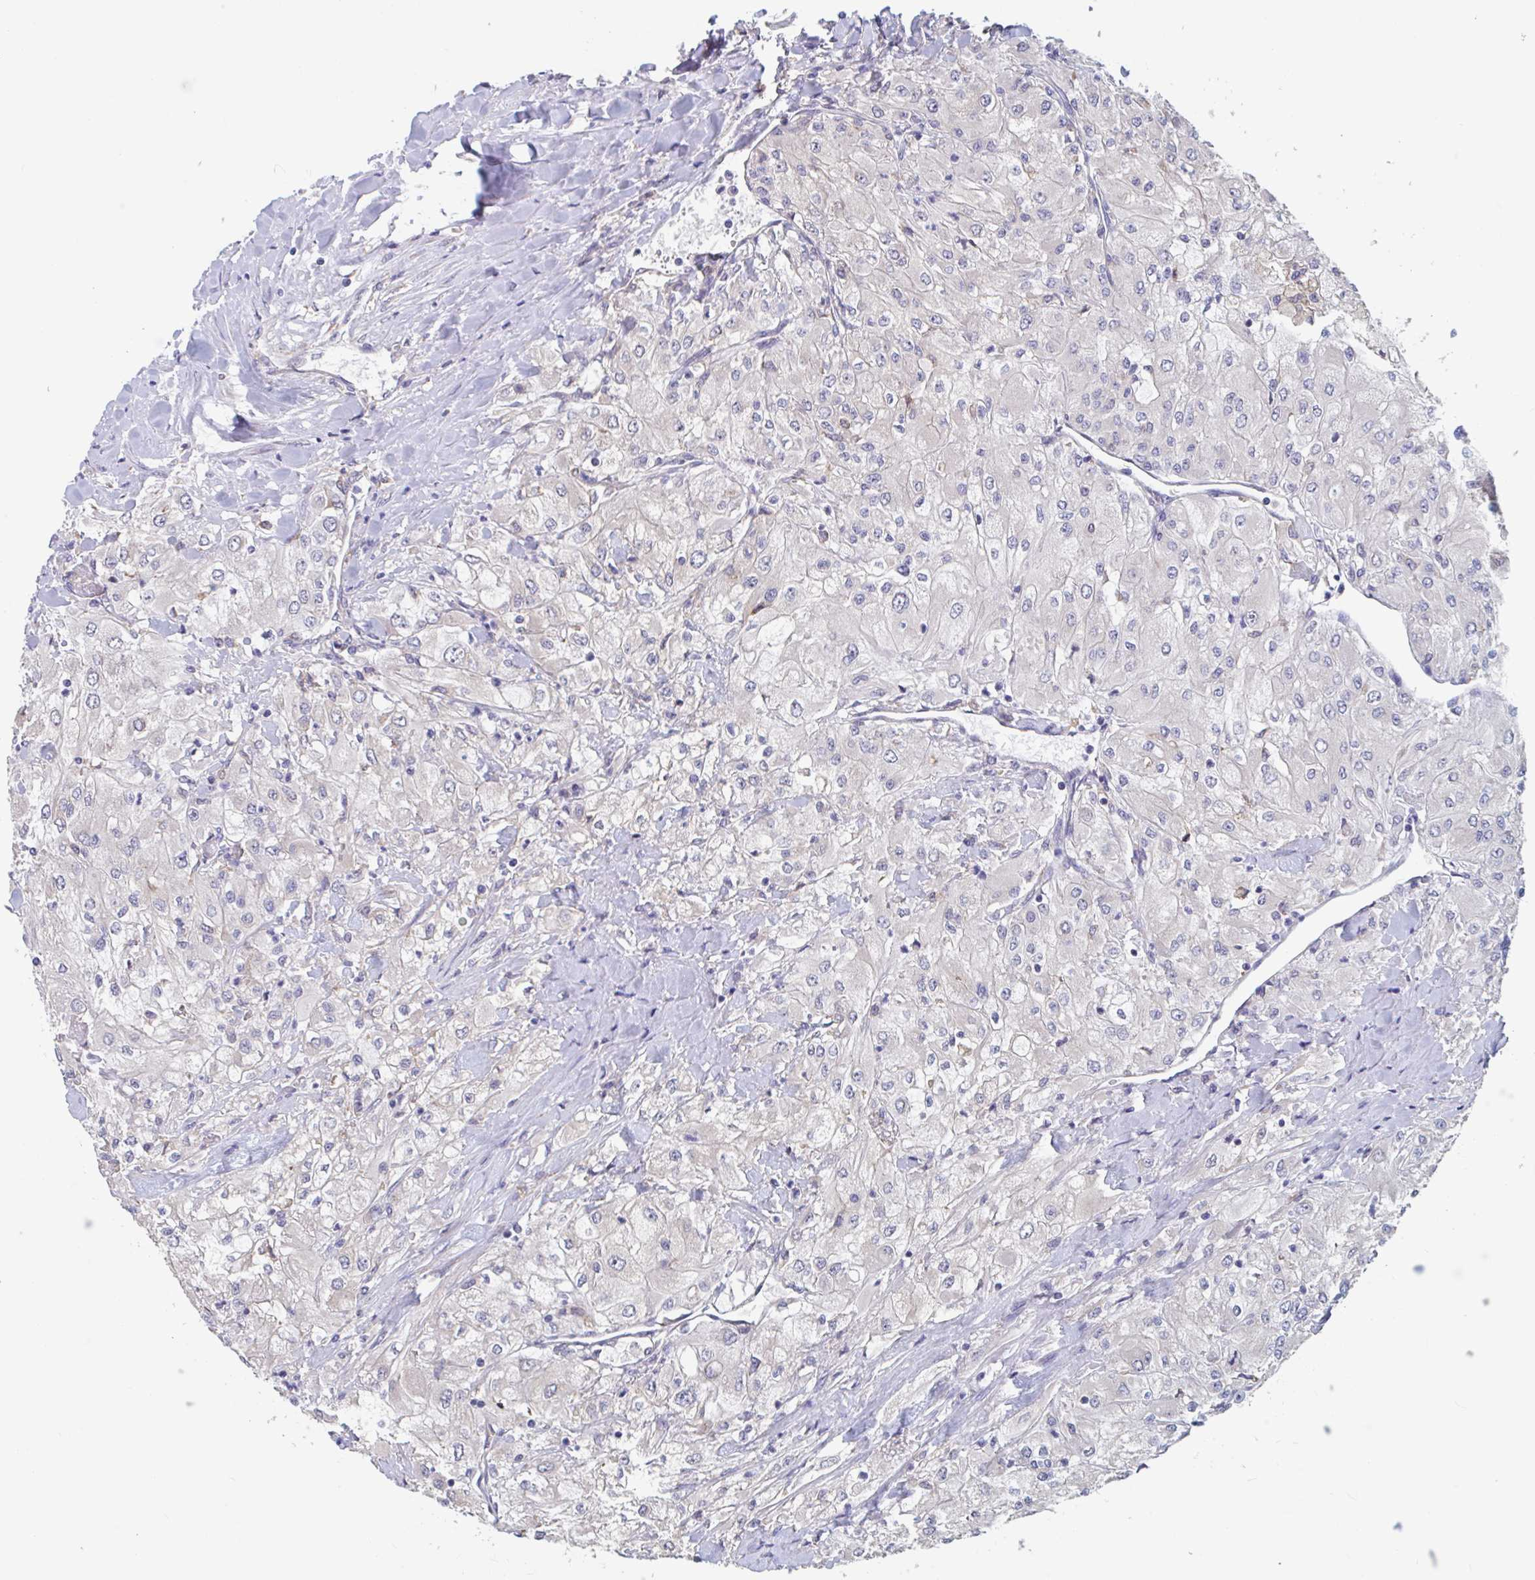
{"staining": {"intensity": "negative", "quantity": "none", "location": "none"}, "tissue": "renal cancer", "cell_type": "Tumor cells", "image_type": "cancer", "snomed": [{"axis": "morphology", "description": "Adenocarcinoma, NOS"}, {"axis": "topography", "description": "Kidney"}], "caption": "Micrograph shows no significant protein positivity in tumor cells of adenocarcinoma (renal).", "gene": "SNX8", "patient": {"sex": "male", "age": 80}}